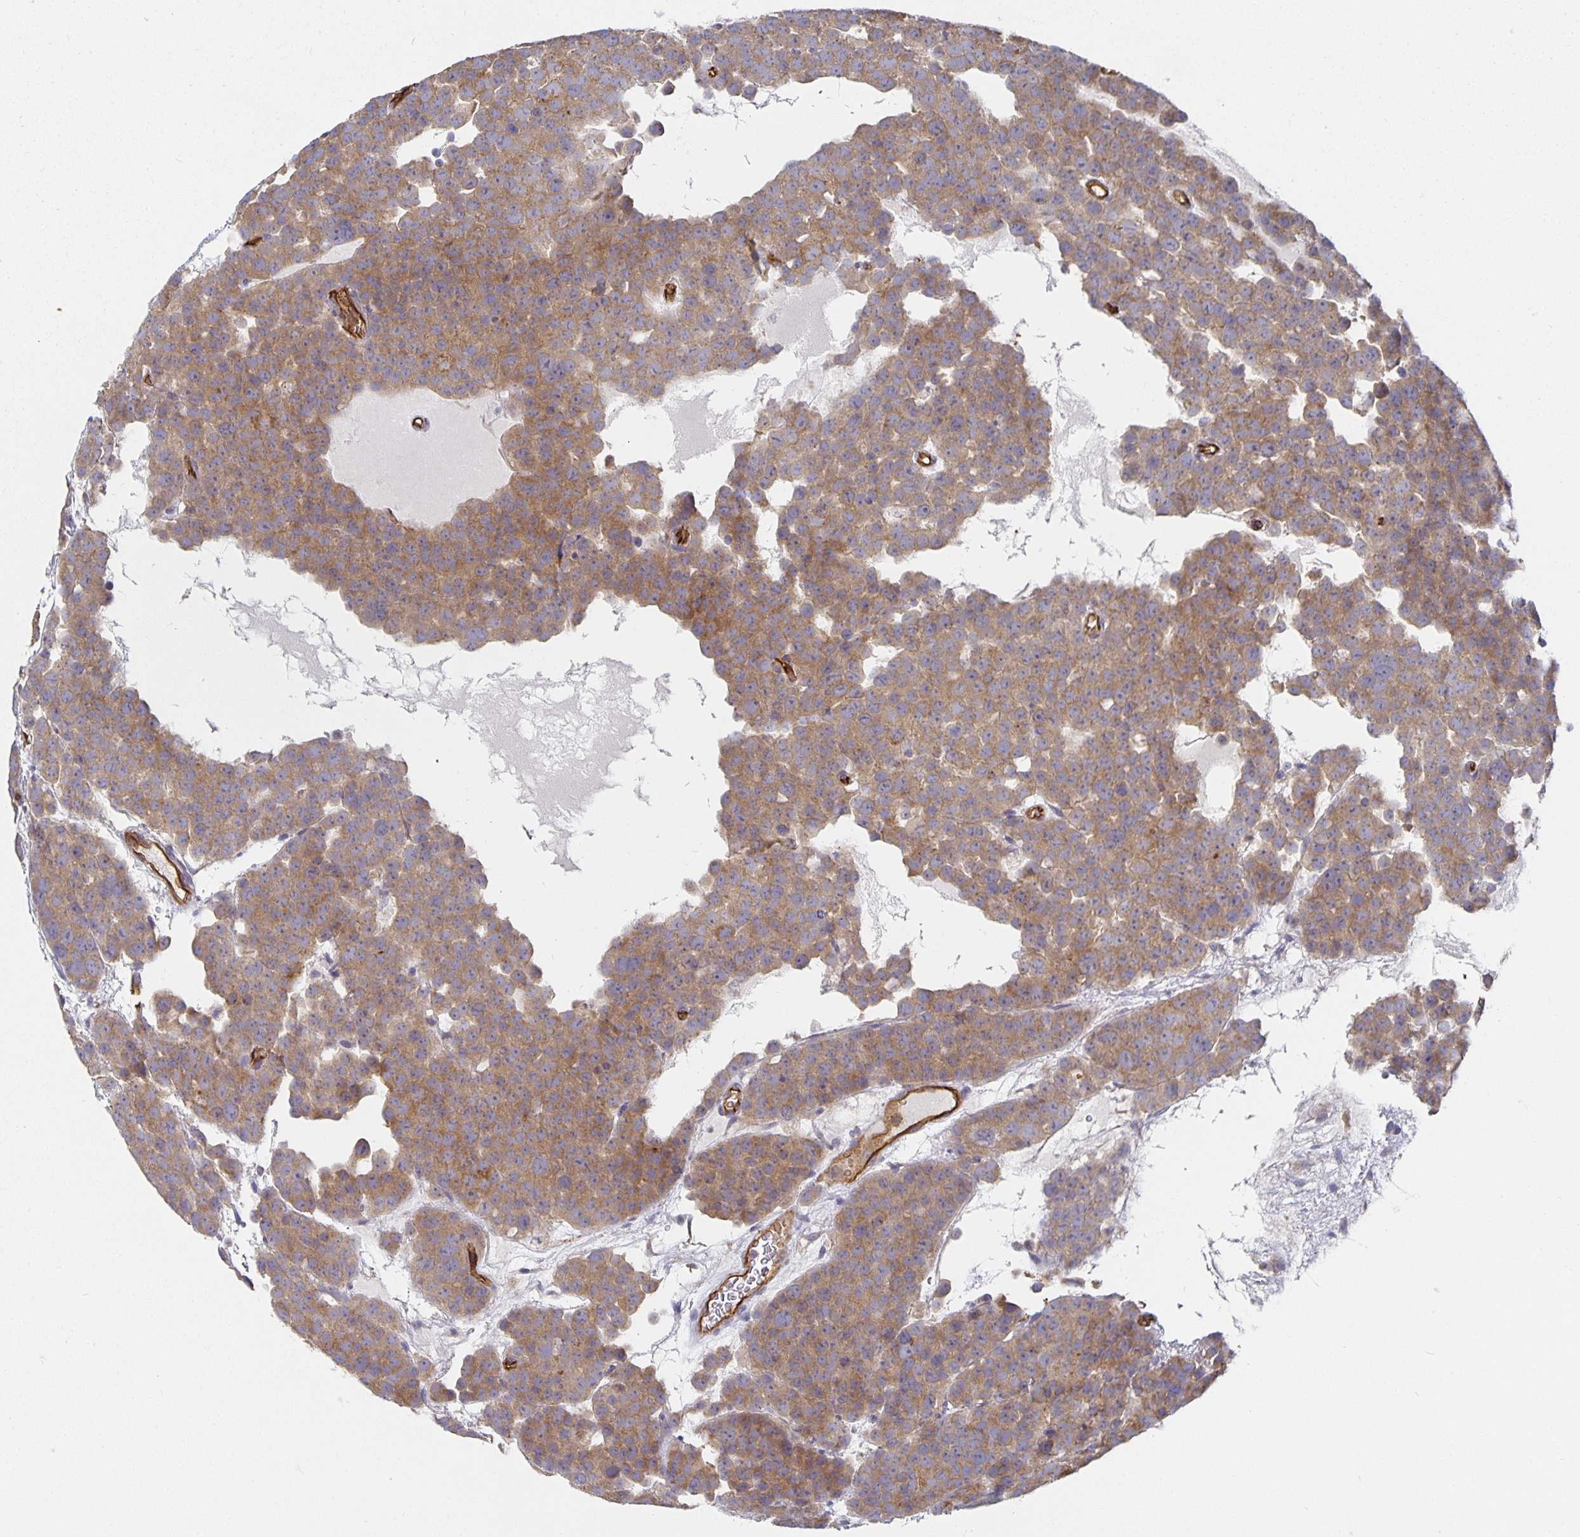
{"staining": {"intensity": "moderate", "quantity": ">75%", "location": "cytoplasmic/membranous"}, "tissue": "testis cancer", "cell_type": "Tumor cells", "image_type": "cancer", "snomed": [{"axis": "morphology", "description": "Seminoma, NOS"}, {"axis": "topography", "description": "Testis"}], "caption": "About >75% of tumor cells in human testis seminoma demonstrate moderate cytoplasmic/membranous protein positivity as visualized by brown immunohistochemical staining.", "gene": "PODXL", "patient": {"sex": "male", "age": 71}}